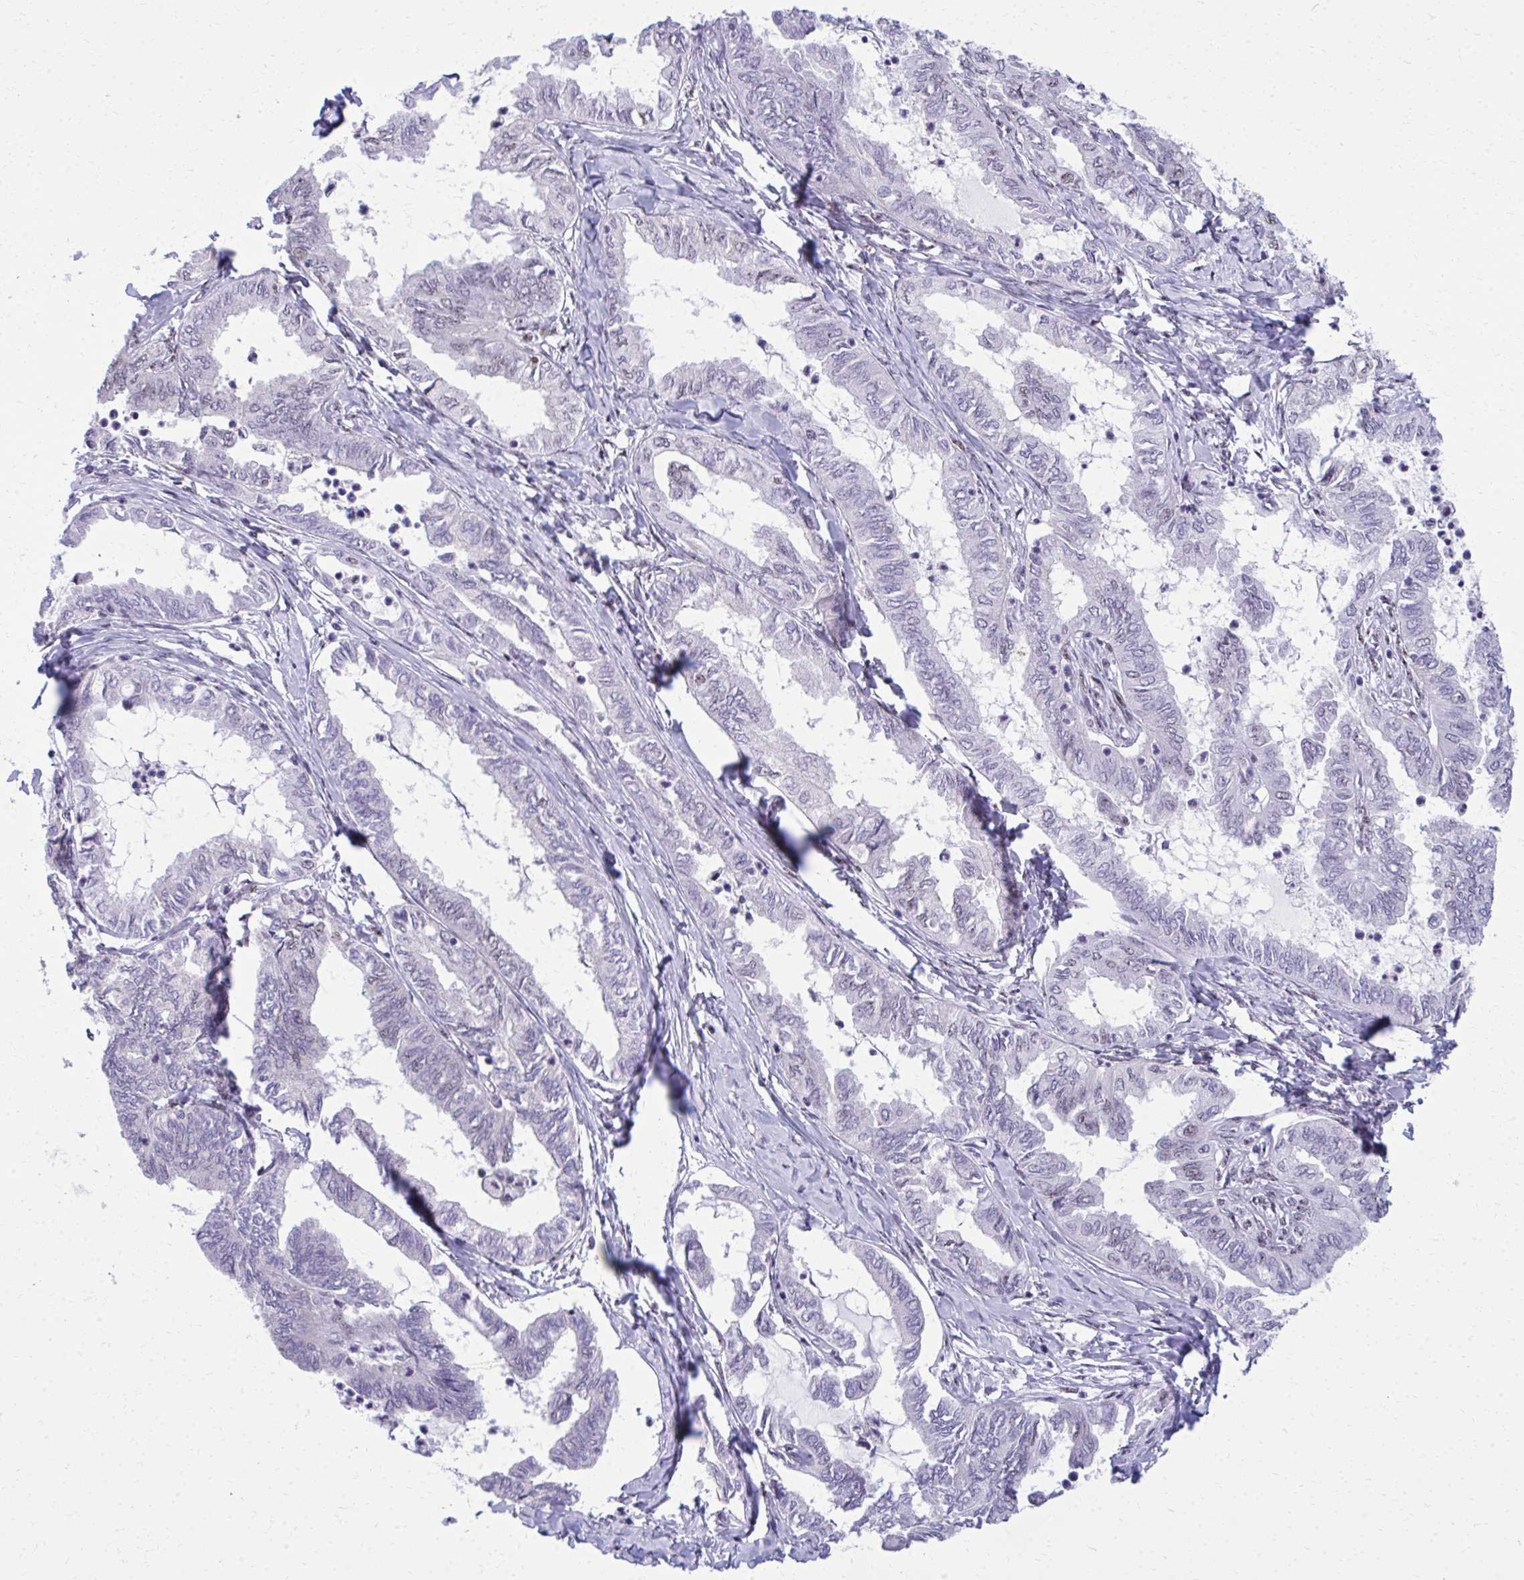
{"staining": {"intensity": "moderate", "quantity": "25%-75%", "location": "nuclear"}, "tissue": "ovarian cancer", "cell_type": "Tumor cells", "image_type": "cancer", "snomed": [{"axis": "morphology", "description": "Carcinoma, endometroid"}, {"axis": "topography", "description": "Ovary"}], "caption": "Protein staining of endometroid carcinoma (ovarian) tissue demonstrates moderate nuclear expression in approximately 25%-75% of tumor cells.", "gene": "PELP1", "patient": {"sex": "female", "age": 70}}